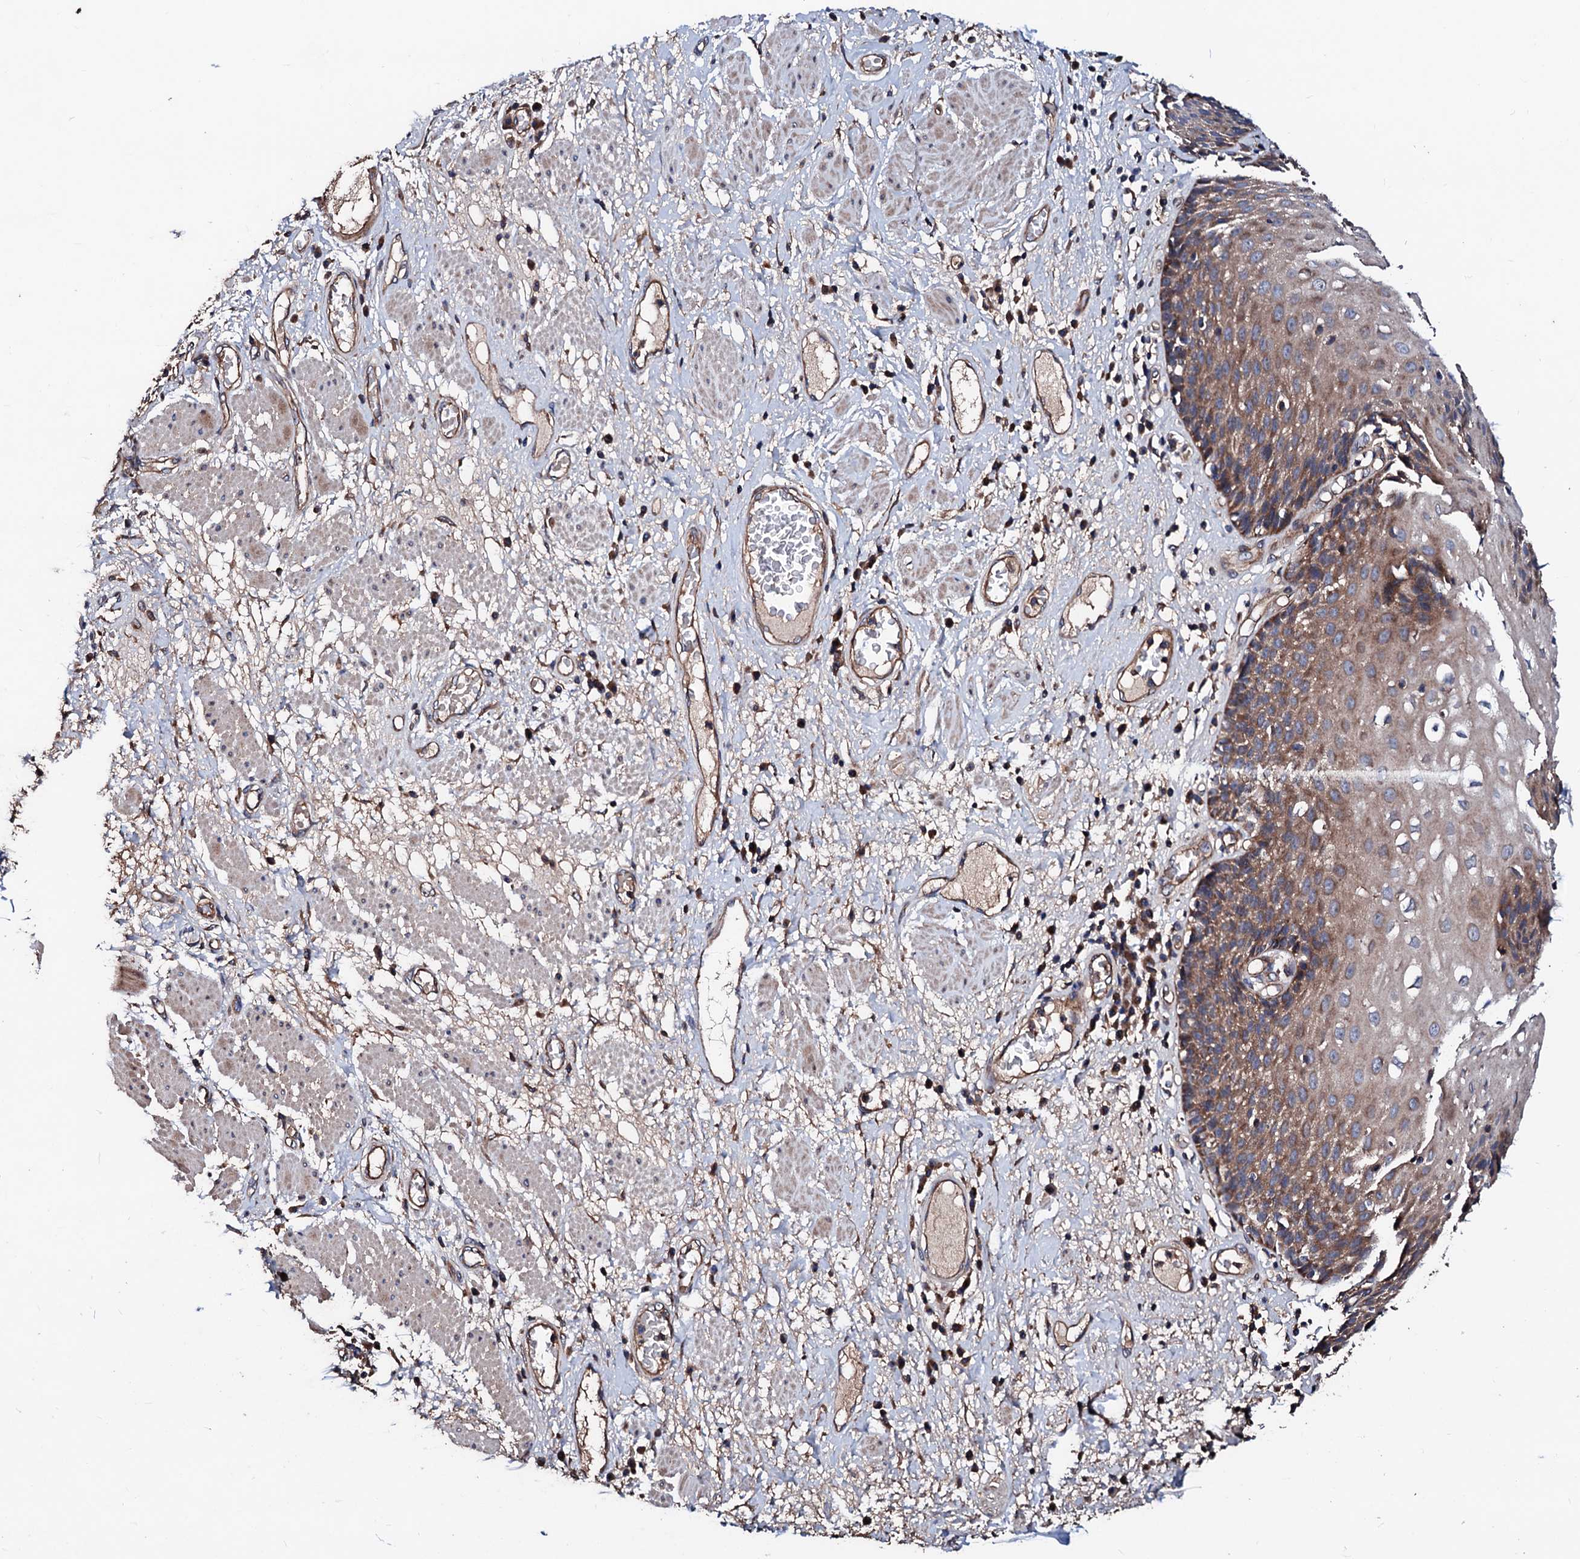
{"staining": {"intensity": "moderate", "quantity": ">75%", "location": "cytoplasmic/membranous"}, "tissue": "esophagus", "cell_type": "Squamous epithelial cells", "image_type": "normal", "snomed": [{"axis": "morphology", "description": "Normal tissue, NOS"}, {"axis": "morphology", "description": "Adenocarcinoma, NOS"}, {"axis": "topography", "description": "Esophagus"}], "caption": "Unremarkable esophagus demonstrates moderate cytoplasmic/membranous expression in about >75% of squamous epithelial cells, visualized by immunohistochemistry.", "gene": "TBCEL", "patient": {"sex": "male", "age": 62}}